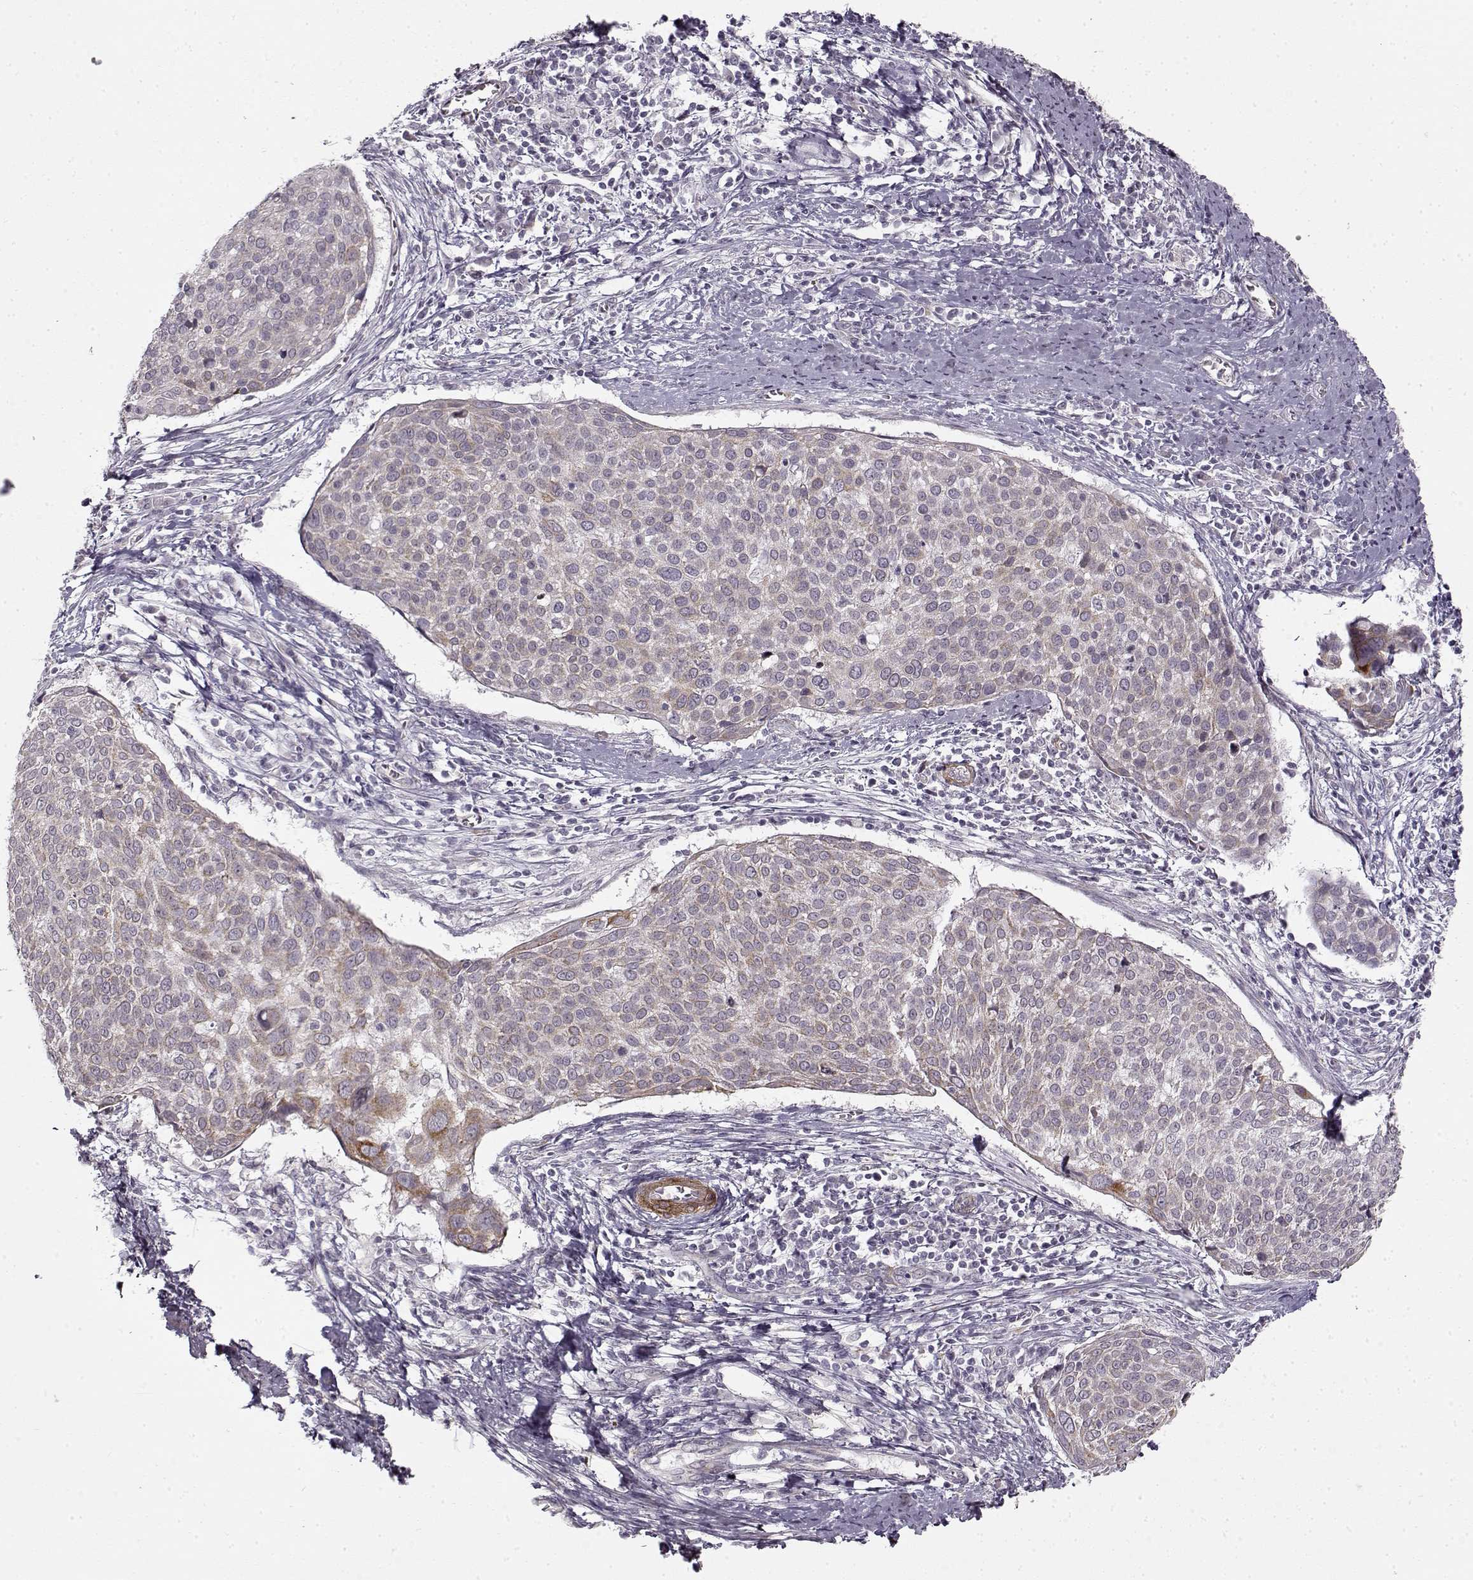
{"staining": {"intensity": "weak", "quantity": "<25%", "location": "cytoplasmic/membranous"}, "tissue": "cervical cancer", "cell_type": "Tumor cells", "image_type": "cancer", "snomed": [{"axis": "morphology", "description": "Squamous cell carcinoma, NOS"}, {"axis": "topography", "description": "Cervix"}], "caption": "Immunohistochemical staining of human cervical cancer (squamous cell carcinoma) reveals no significant expression in tumor cells. (Stains: DAB (3,3'-diaminobenzidine) IHC with hematoxylin counter stain, Microscopy: brightfield microscopy at high magnification).", "gene": "LAMB2", "patient": {"sex": "female", "age": 39}}